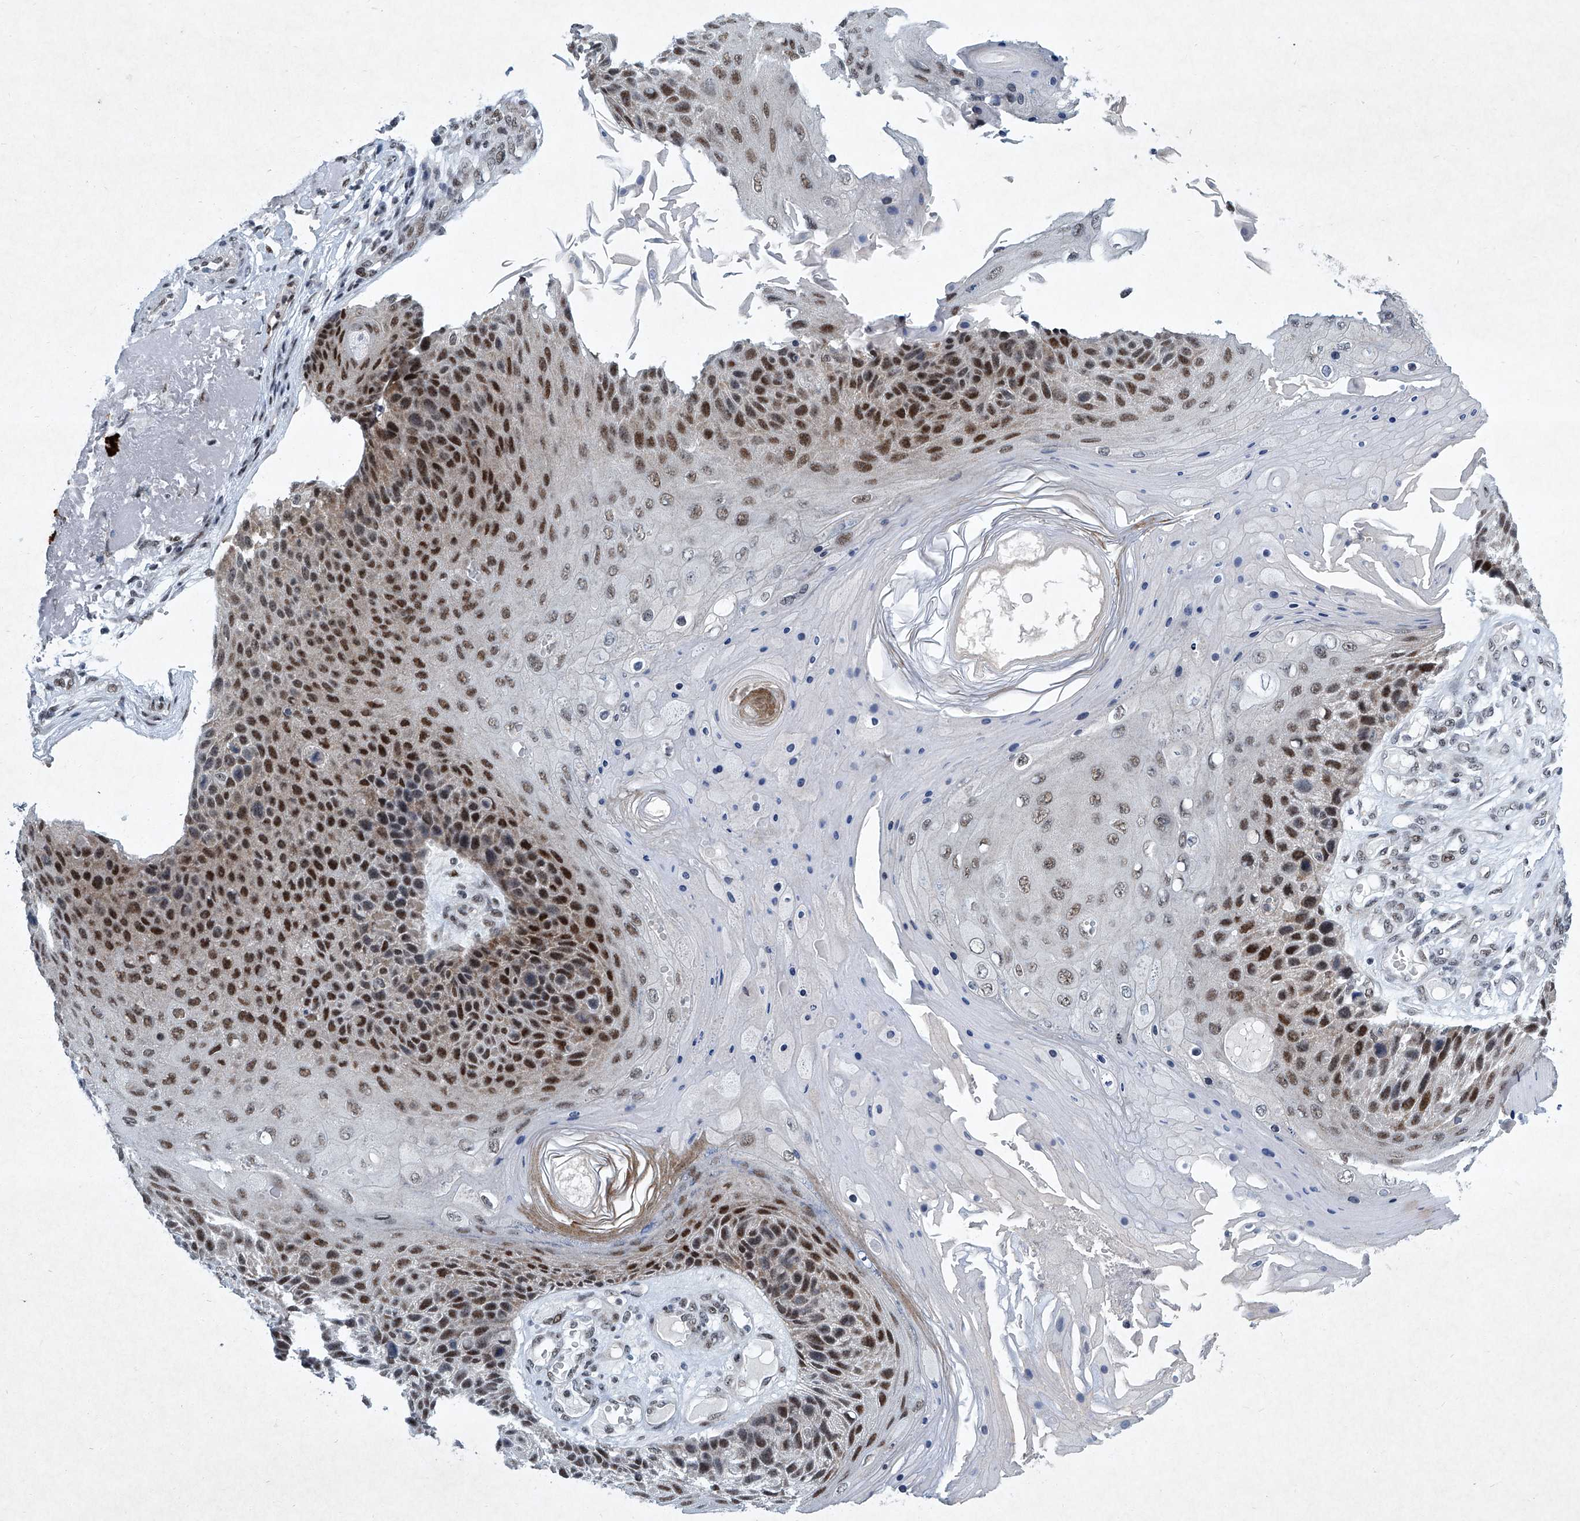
{"staining": {"intensity": "moderate", "quantity": ">75%", "location": "nuclear"}, "tissue": "skin cancer", "cell_type": "Tumor cells", "image_type": "cancer", "snomed": [{"axis": "morphology", "description": "Squamous cell carcinoma, NOS"}, {"axis": "topography", "description": "Skin"}], "caption": "Protein expression analysis of human skin squamous cell carcinoma reveals moderate nuclear expression in approximately >75% of tumor cells.", "gene": "TFDP1", "patient": {"sex": "female", "age": 88}}